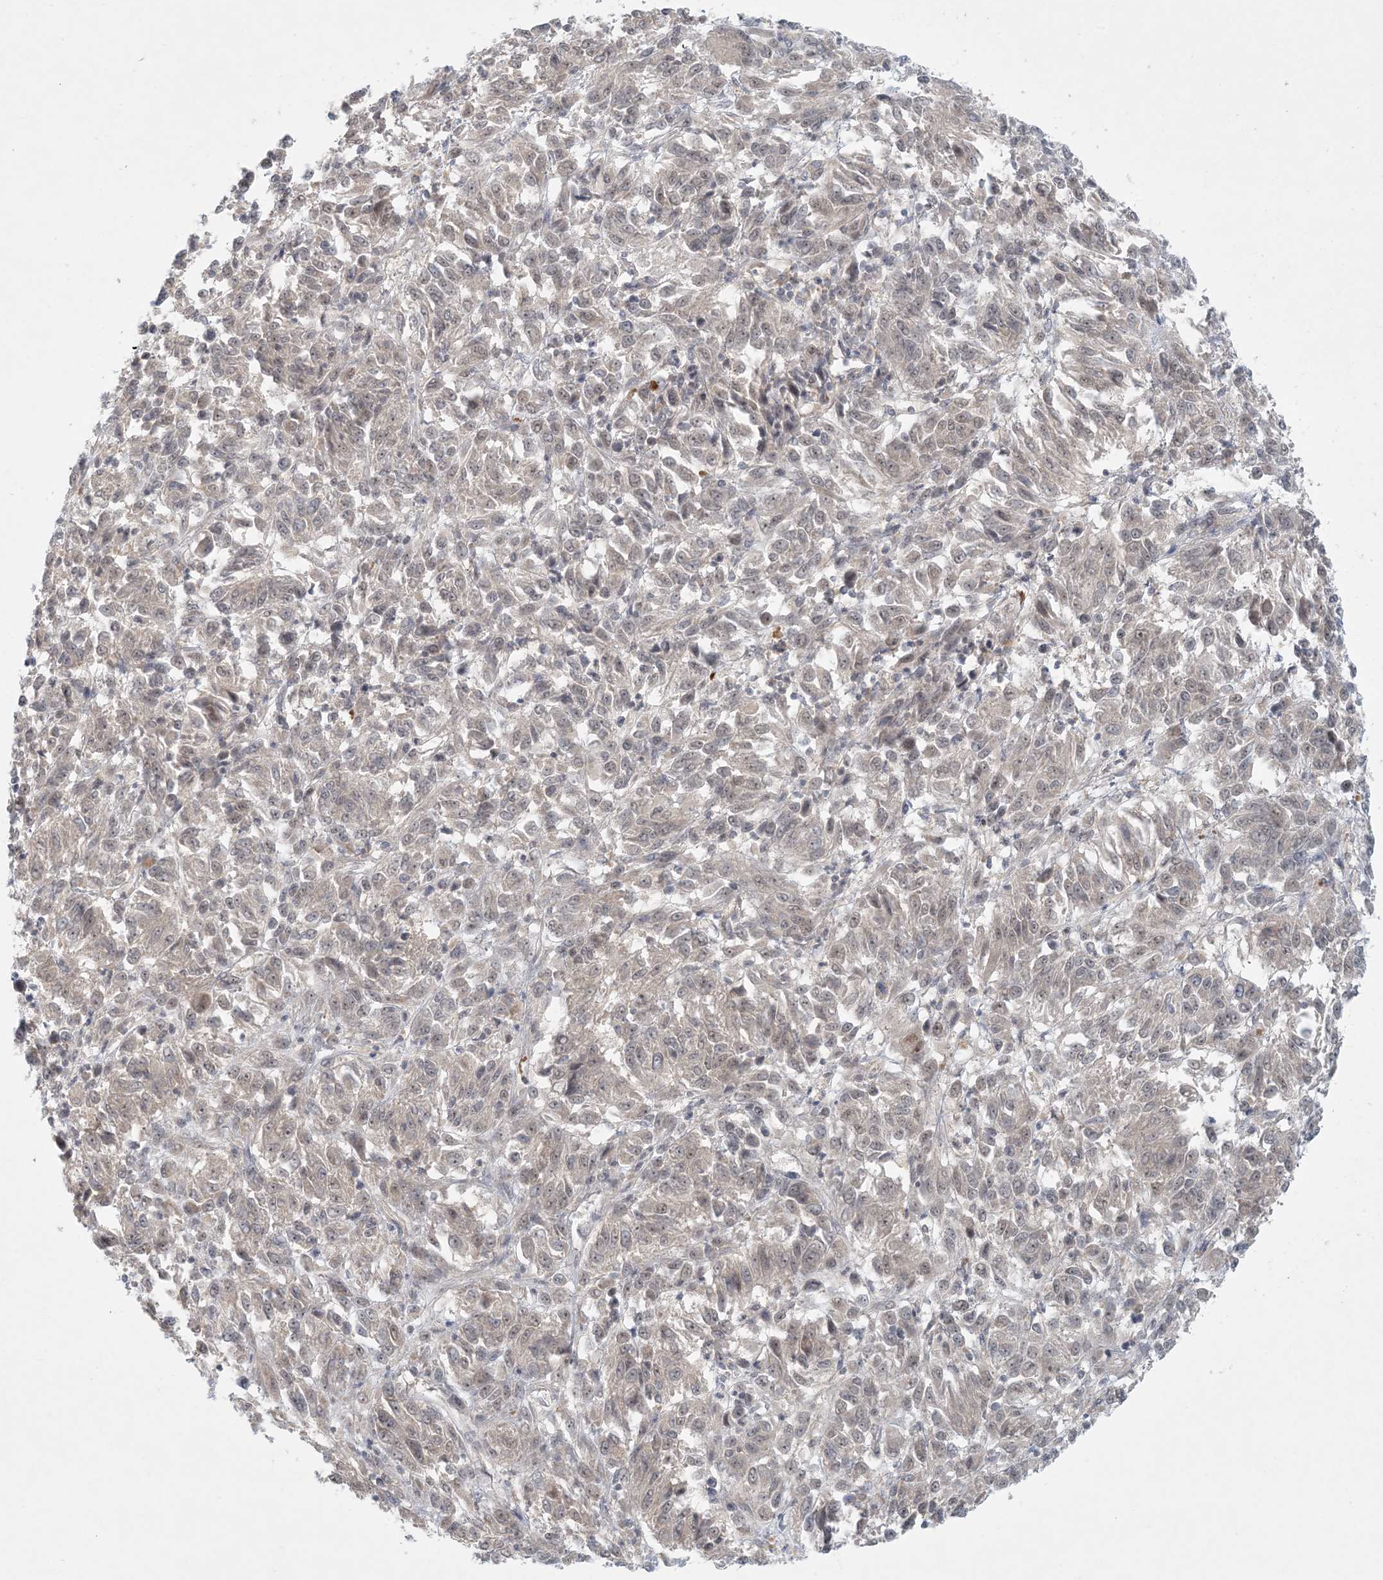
{"staining": {"intensity": "weak", "quantity": ">75%", "location": "cytoplasmic/membranous,nuclear"}, "tissue": "melanoma", "cell_type": "Tumor cells", "image_type": "cancer", "snomed": [{"axis": "morphology", "description": "Malignant melanoma, Metastatic site"}, {"axis": "topography", "description": "Lung"}], "caption": "Immunohistochemistry (DAB) staining of human melanoma exhibits weak cytoplasmic/membranous and nuclear protein staining in approximately >75% of tumor cells.", "gene": "OBI1", "patient": {"sex": "male", "age": 64}}